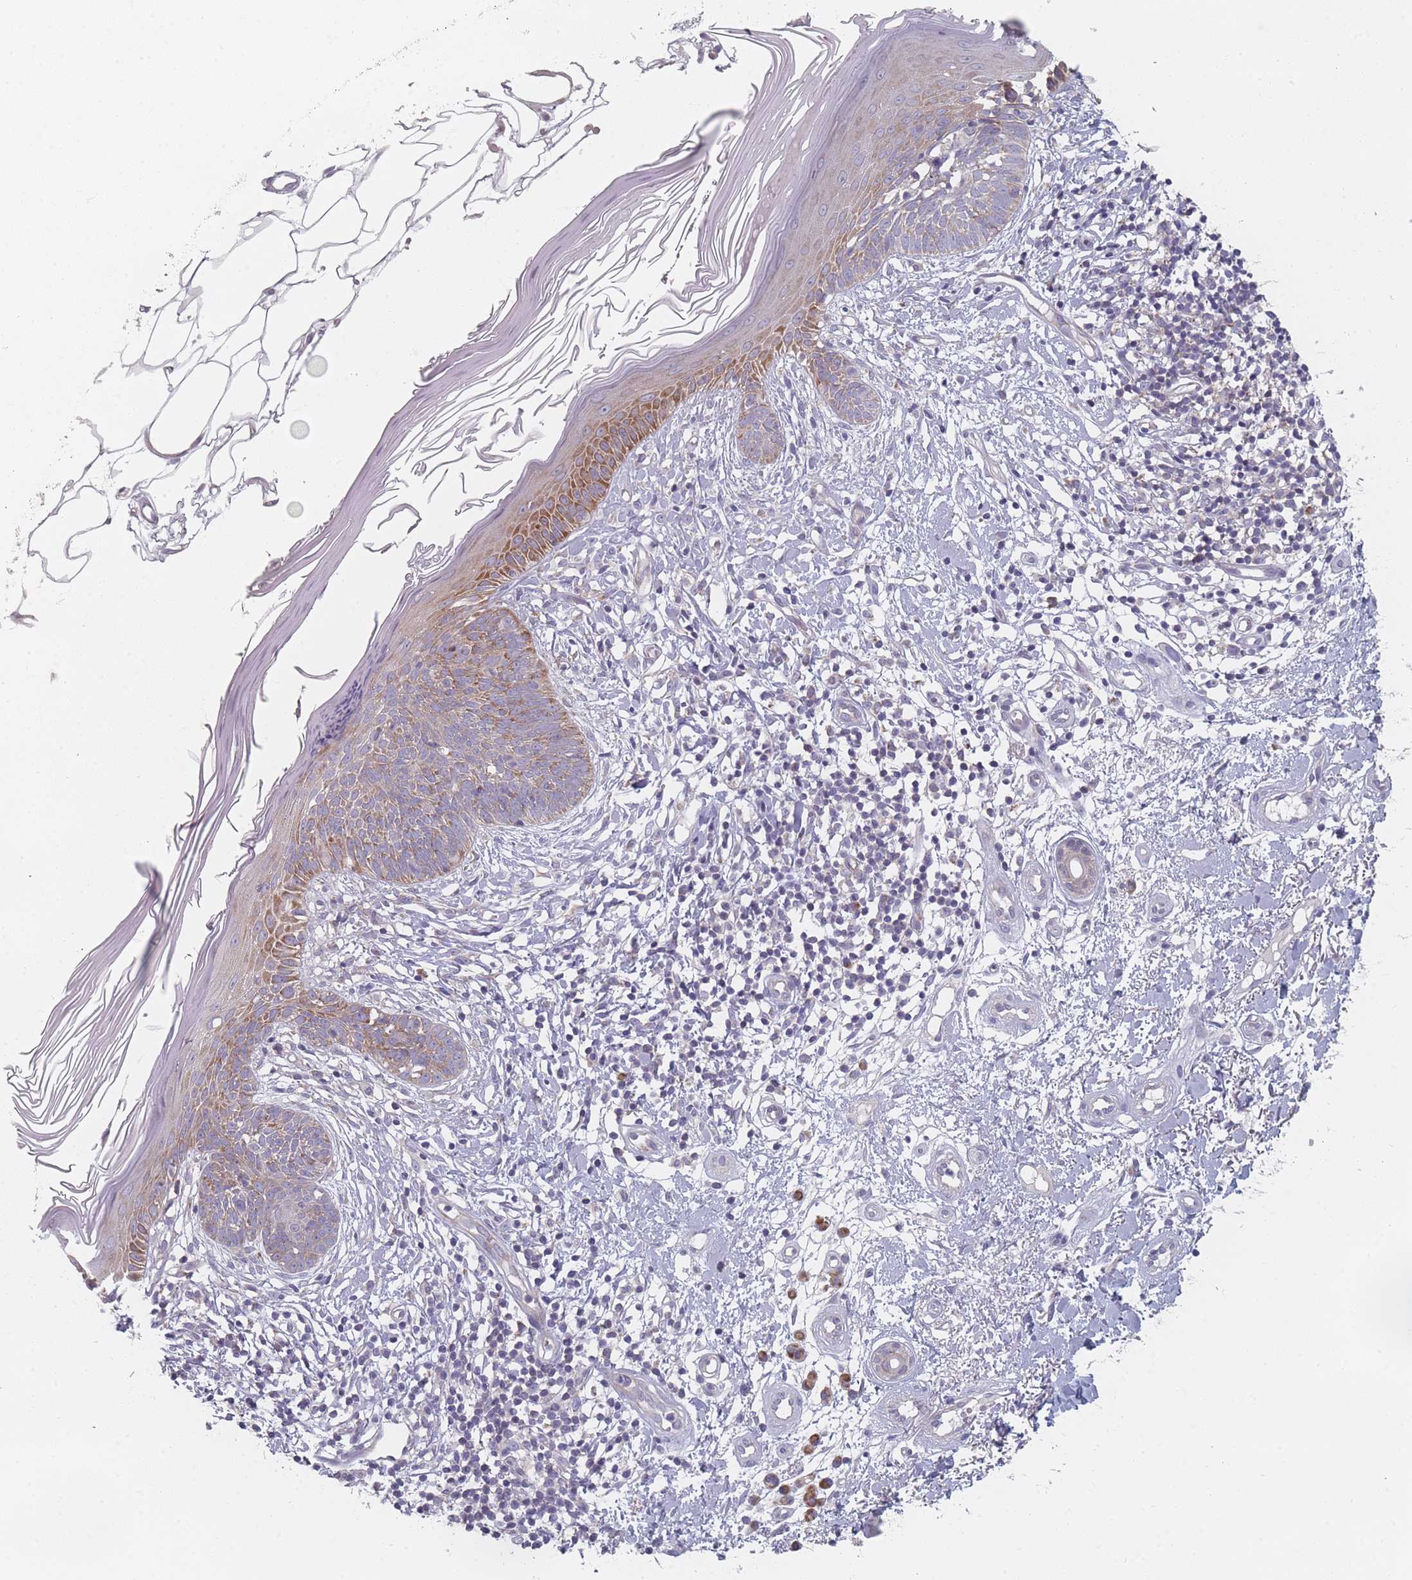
{"staining": {"intensity": "weak", "quantity": "<25%", "location": "cytoplasmic/membranous"}, "tissue": "skin cancer", "cell_type": "Tumor cells", "image_type": "cancer", "snomed": [{"axis": "morphology", "description": "Basal cell carcinoma"}, {"axis": "topography", "description": "Skin"}], "caption": "Tumor cells show no significant staining in skin cancer (basal cell carcinoma).", "gene": "CACNG5", "patient": {"sex": "male", "age": 78}}